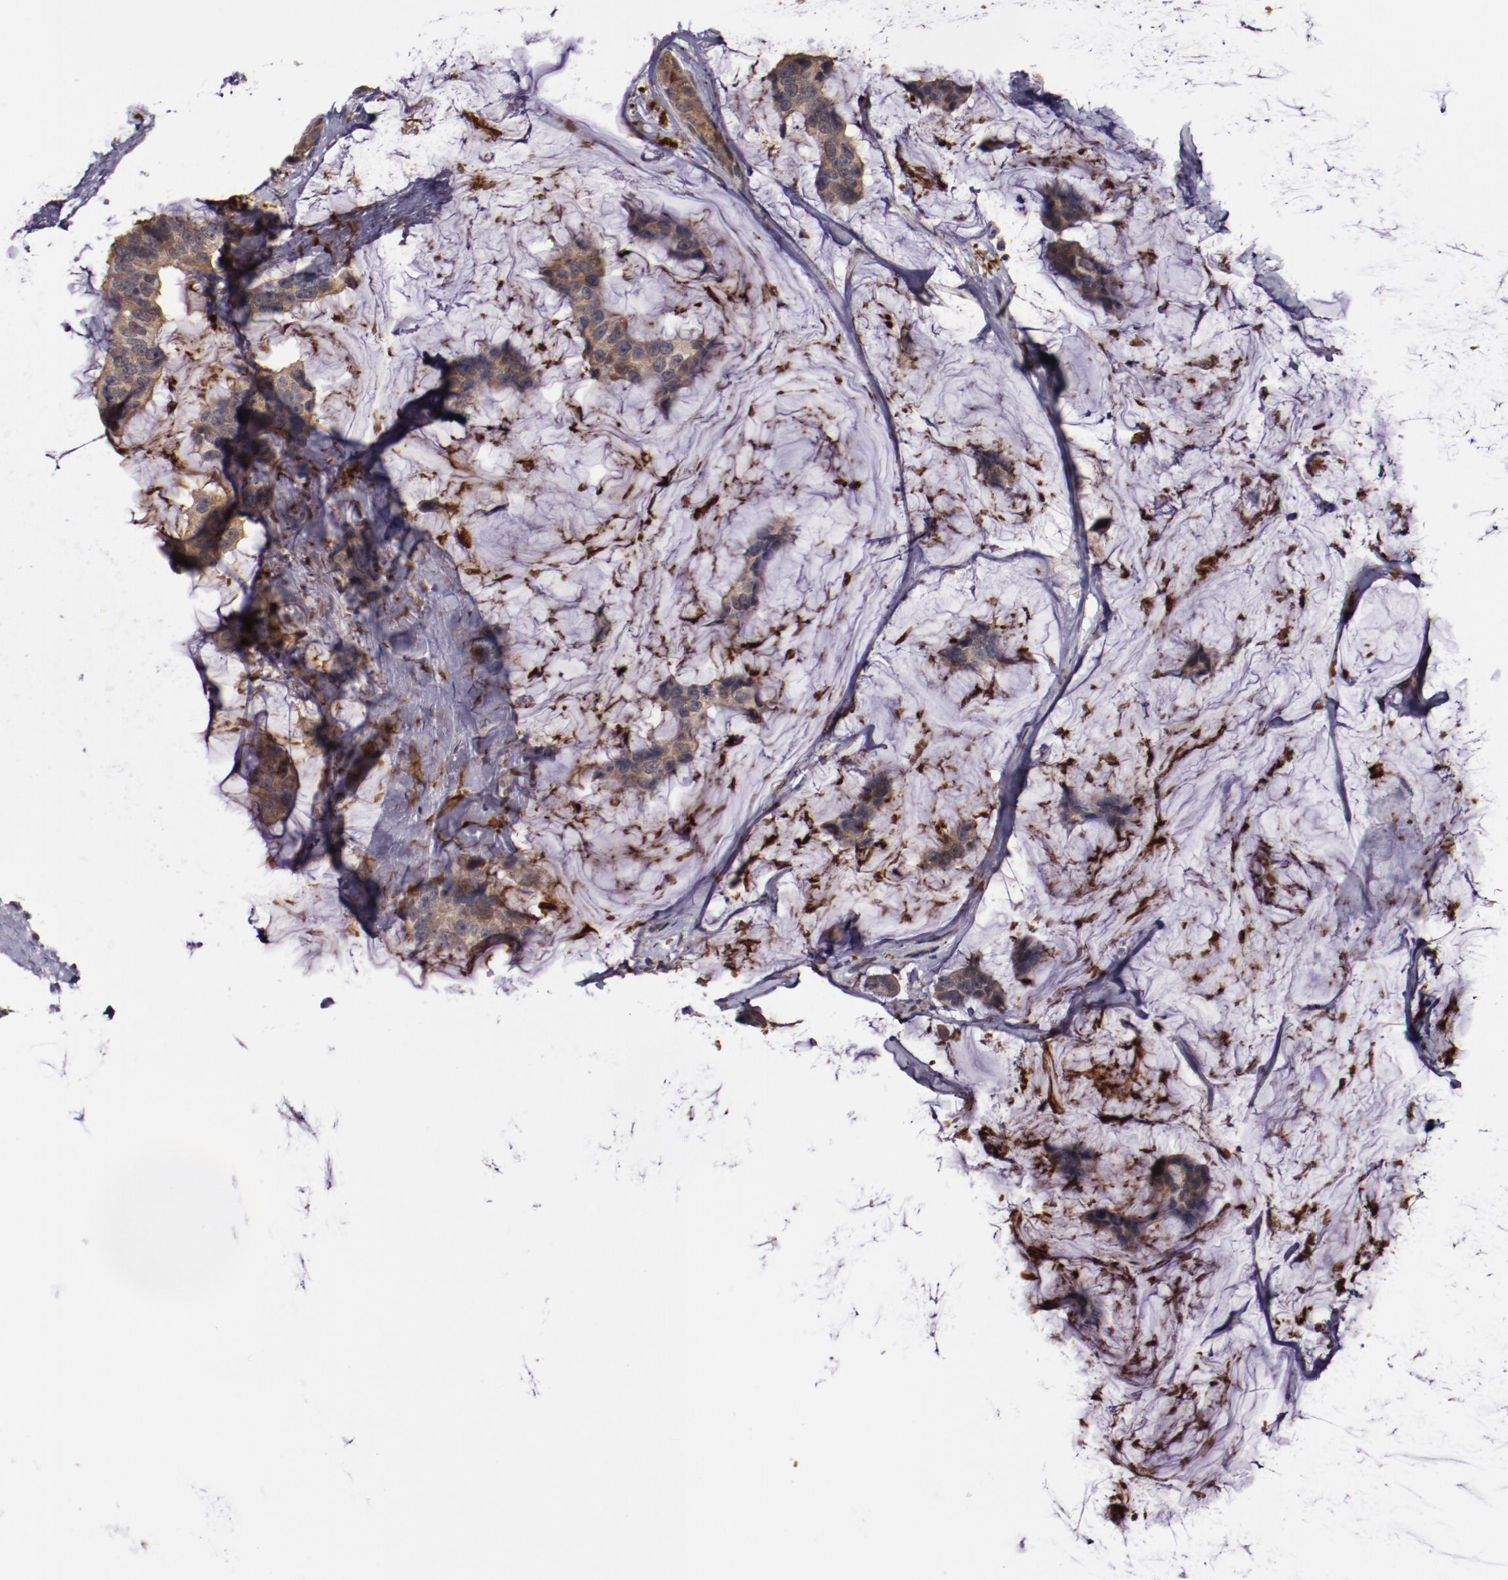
{"staining": {"intensity": "weak", "quantity": ">75%", "location": "cytoplasmic/membranous"}, "tissue": "breast cancer", "cell_type": "Tumor cells", "image_type": "cancer", "snomed": [{"axis": "morphology", "description": "Normal tissue, NOS"}, {"axis": "morphology", "description": "Duct carcinoma"}, {"axis": "topography", "description": "Breast"}], "caption": "A photomicrograph of breast cancer (intraductal carcinoma) stained for a protein demonstrates weak cytoplasmic/membranous brown staining in tumor cells. (DAB (3,3'-diaminobenzidine) IHC with brightfield microscopy, high magnification).", "gene": "FTSJ1", "patient": {"sex": "female", "age": 50}}